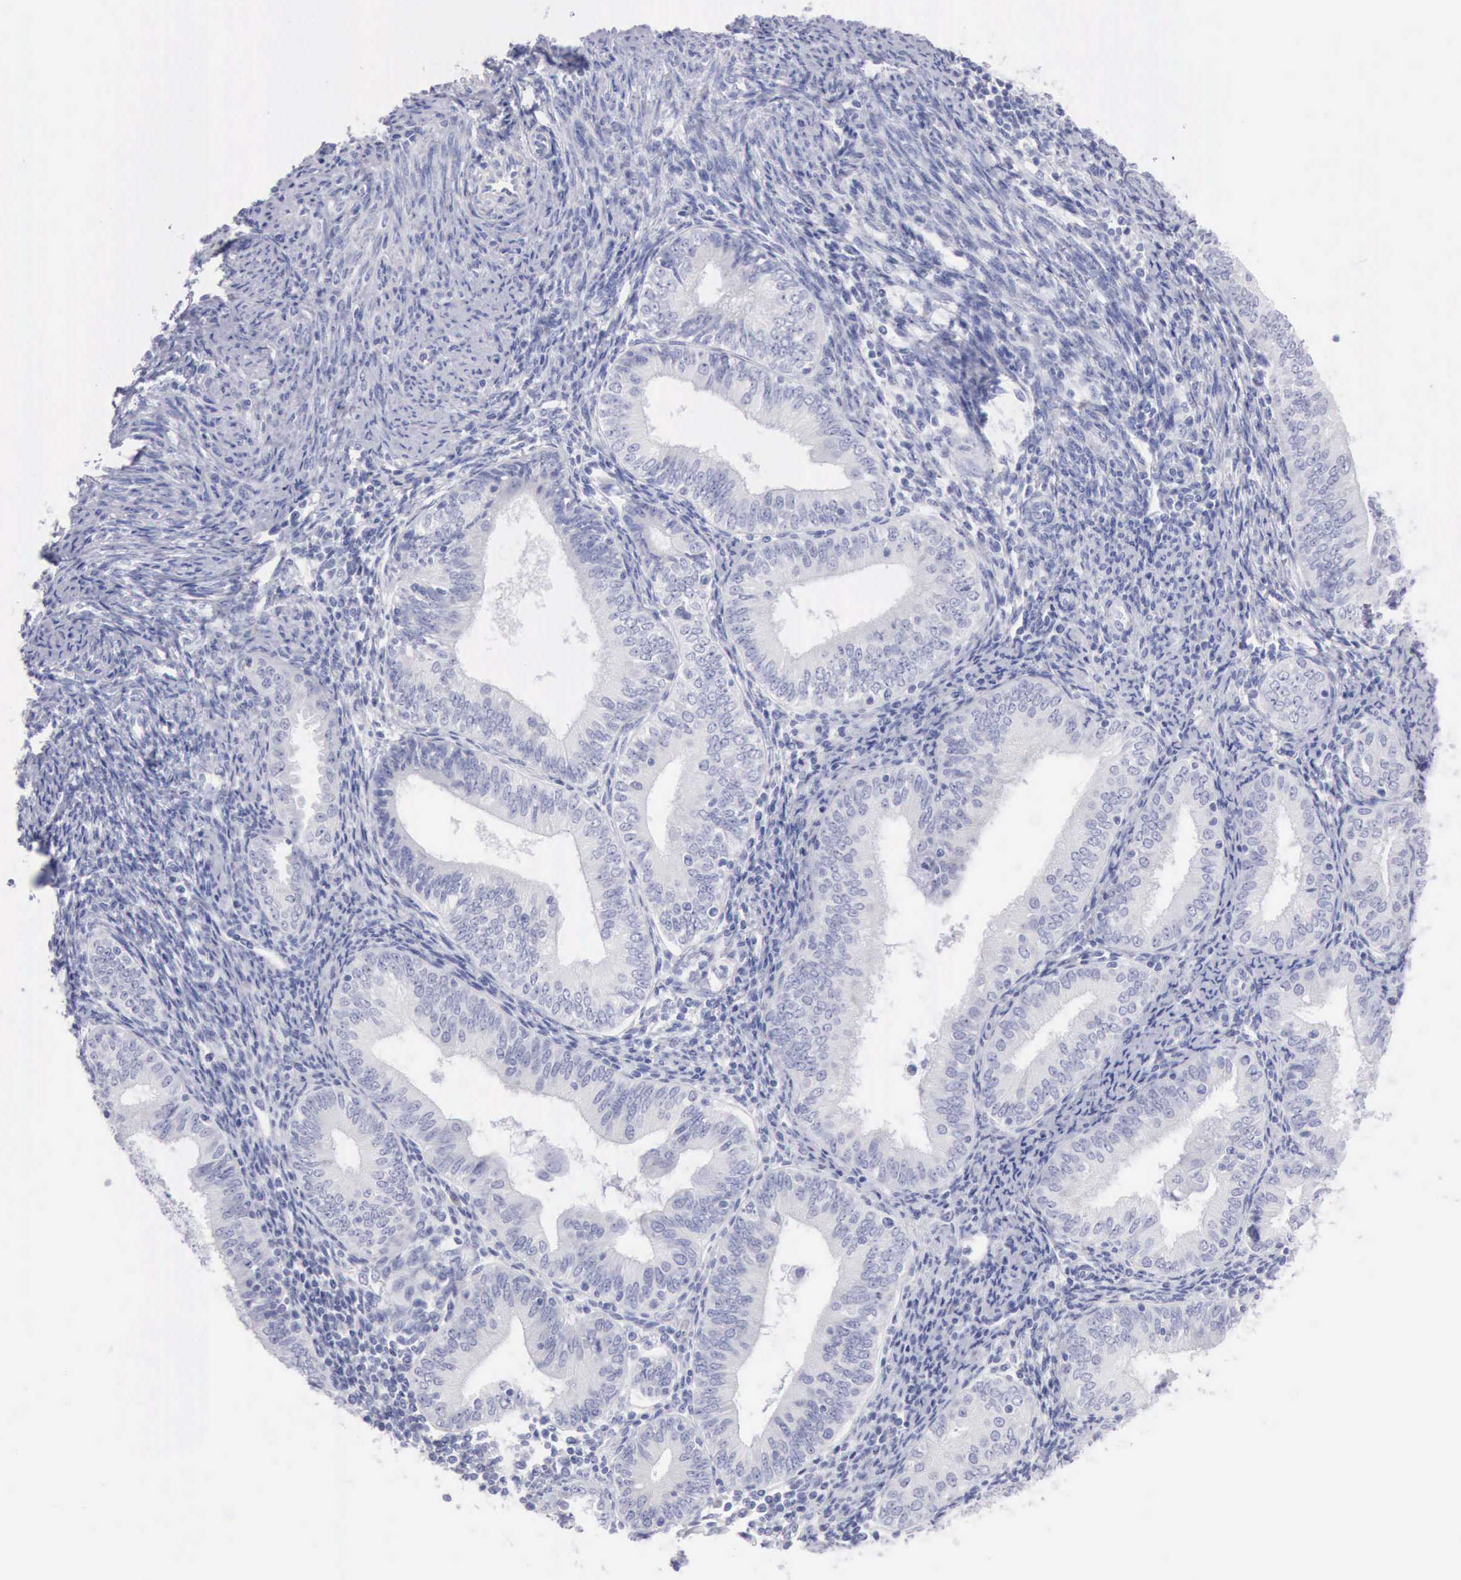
{"staining": {"intensity": "negative", "quantity": "none", "location": "none"}, "tissue": "endometrial cancer", "cell_type": "Tumor cells", "image_type": "cancer", "snomed": [{"axis": "morphology", "description": "Adenocarcinoma, NOS"}, {"axis": "topography", "description": "Endometrium"}], "caption": "This is a histopathology image of immunohistochemistry staining of endometrial cancer (adenocarcinoma), which shows no expression in tumor cells.", "gene": "ANGEL1", "patient": {"sex": "female", "age": 55}}